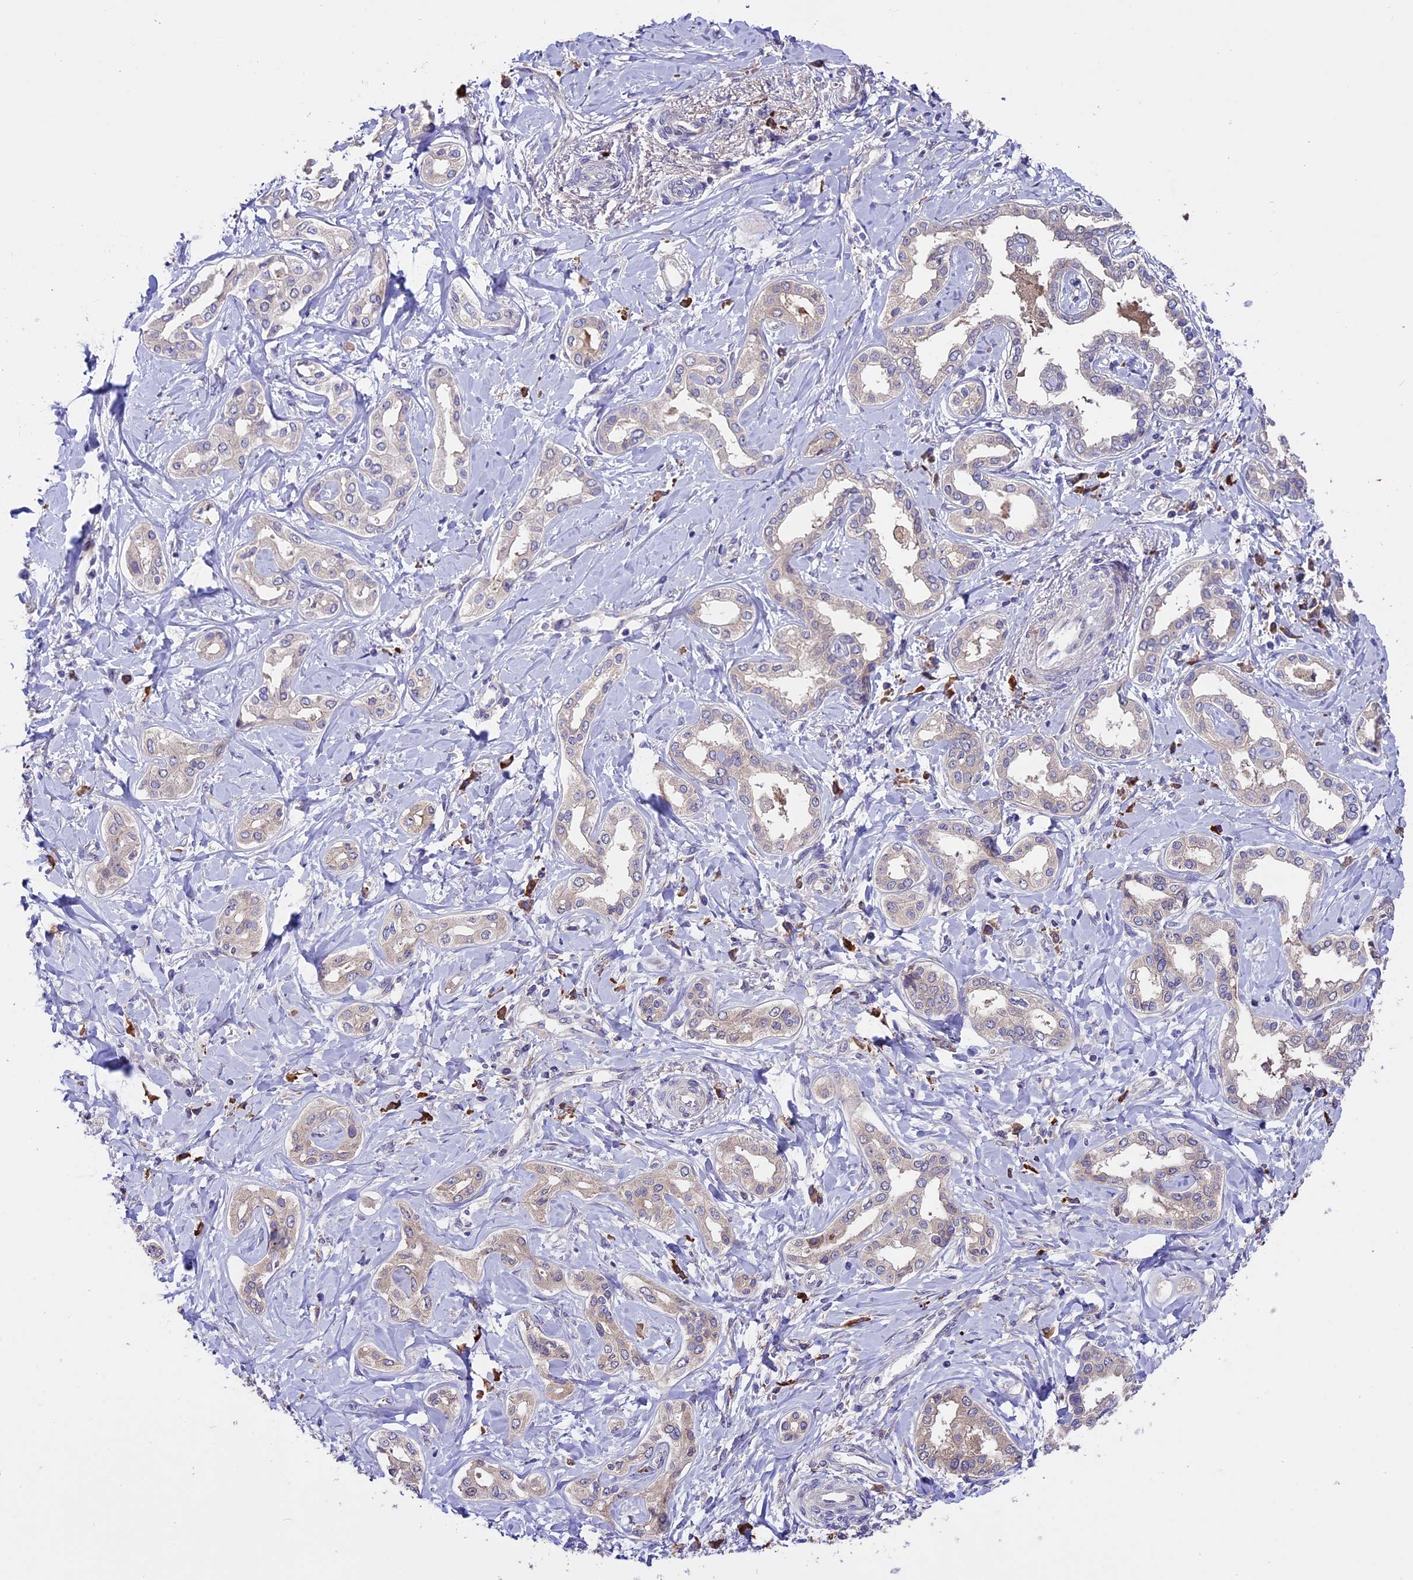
{"staining": {"intensity": "weak", "quantity": "<25%", "location": "cytoplasmic/membranous"}, "tissue": "liver cancer", "cell_type": "Tumor cells", "image_type": "cancer", "snomed": [{"axis": "morphology", "description": "Cholangiocarcinoma"}, {"axis": "topography", "description": "Liver"}], "caption": "Immunohistochemical staining of human cholangiocarcinoma (liver) demonstrates no significant expression in tumor cells. (DAB IHC with hematoxylin counter stain).", "gene": "ABCC10", "patient": {"sex": "female", "age": 77}}